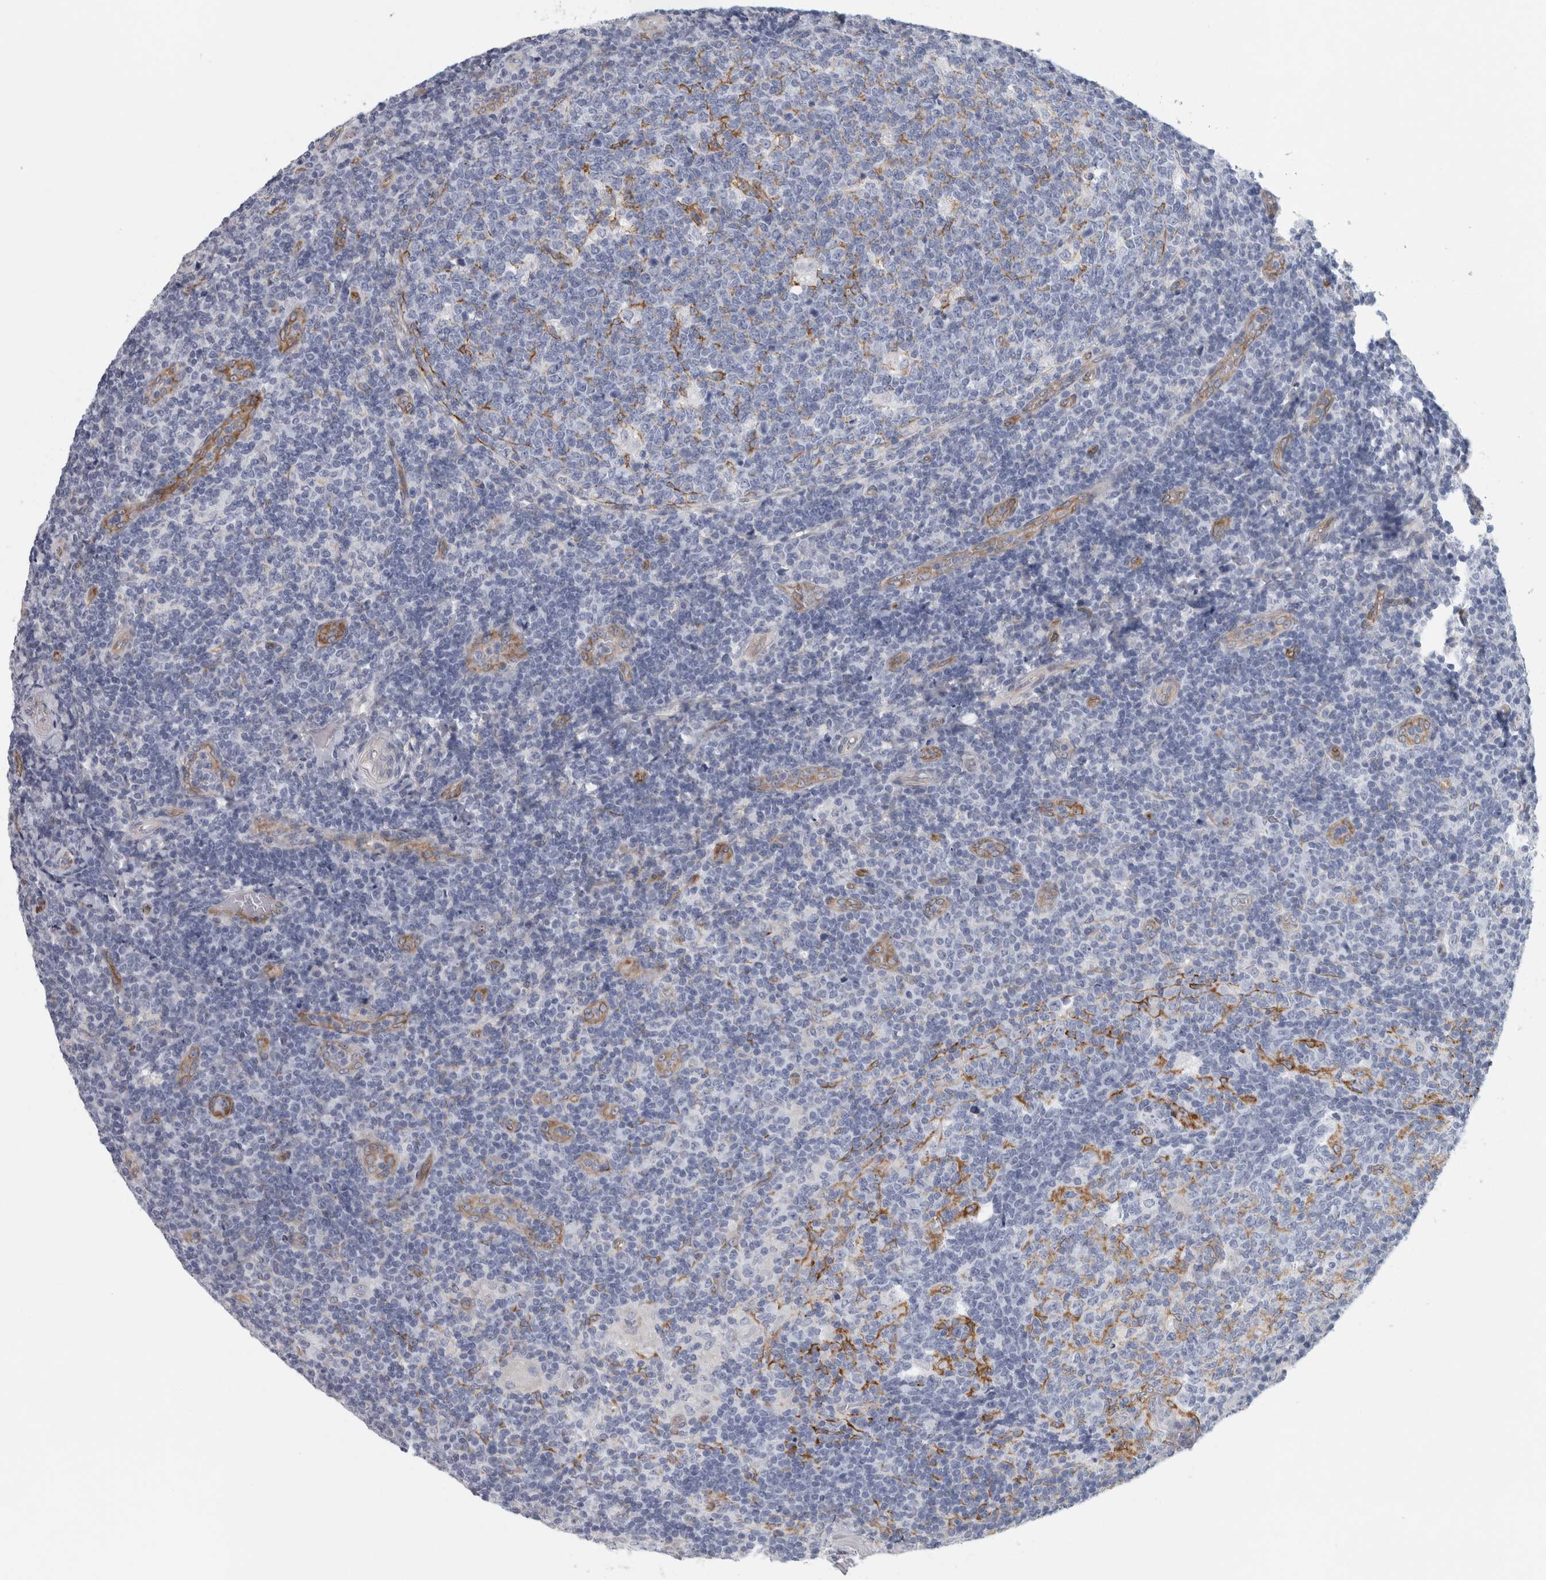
{"staining": {"intensity": "negative", "quantity": "none", "location": "none"}, "tissue": "tonsil", "cell_type": "Germinal center cells", "image_type": "normal", "snomed": [{"axis": "morphology", "description": "Normal tissue, NOS"}, {"axis": "topography", "description": "Tonsil"}], "caption": "The image displays no staining of germinal center cells in normal tonsil. The staining was performed using DAB (3,3'-diaminobenzidine) to visualize the protein expression in brown, while the nuclei were stained in blue with hematoxylin (Magnification: 20x).", "gene": "B3GNT3", "patient": {"sex": "female", "age": 19}}